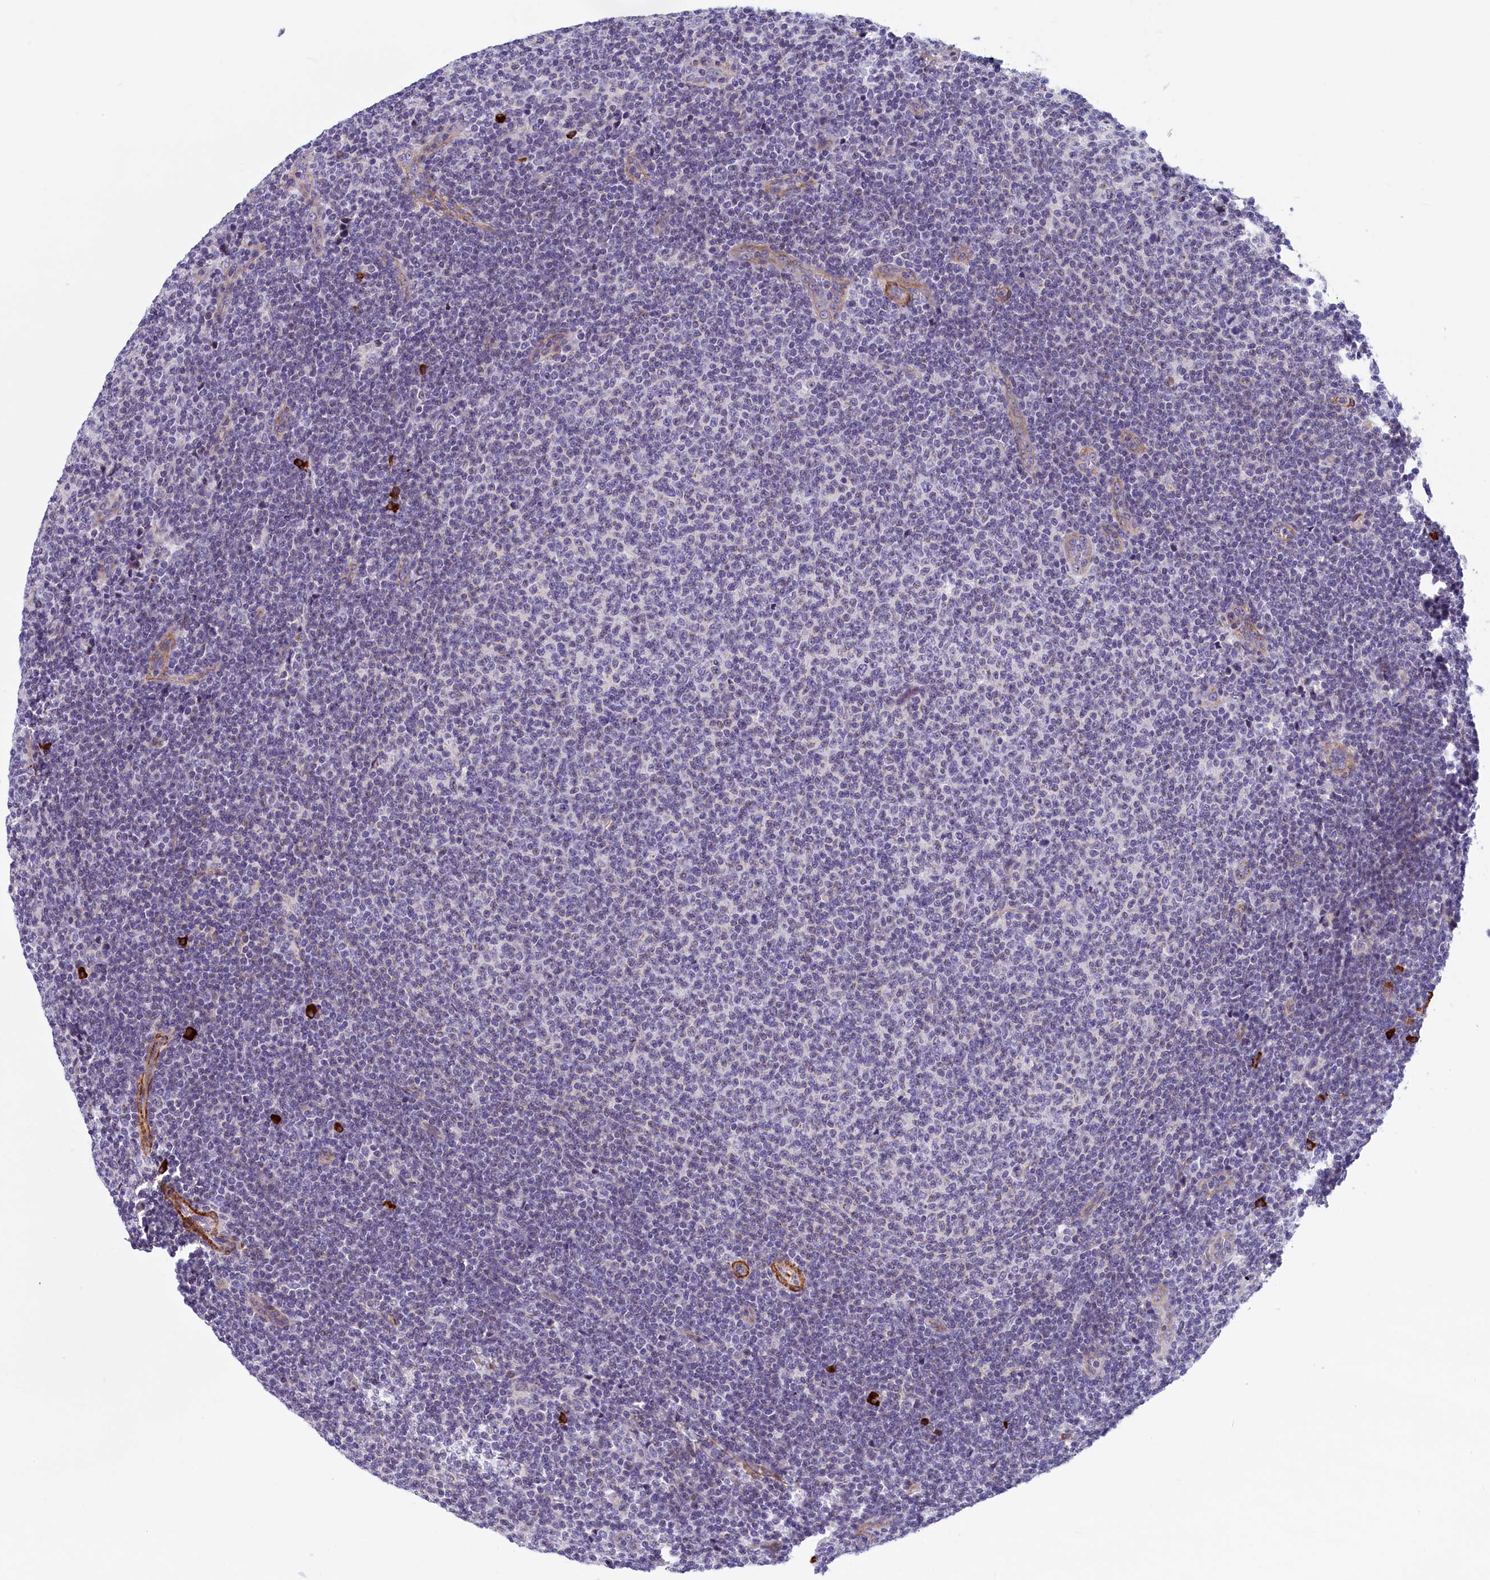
{"staining": {"intensity": "negative", "quantity": "none", "location": "none"}, "tissue": "lymphoma", "cell_type": "Tumor cells", "image_type": "cancer", "snomed": [{"axis": "morphology", "description": "Malignant lymphoma, non-Hodgkin's type, Low grade"}, {"axis": "topography", "description": "Lymph node"}], "caption": "High magnification brightfield microscopy of lymphoma stained with DAB (brown) and counterstained with hematoxylin (blue): tumor cells show no significant expression.", "gene": "BCL2L13", "patient": {"sex": "male", "age": 66}}